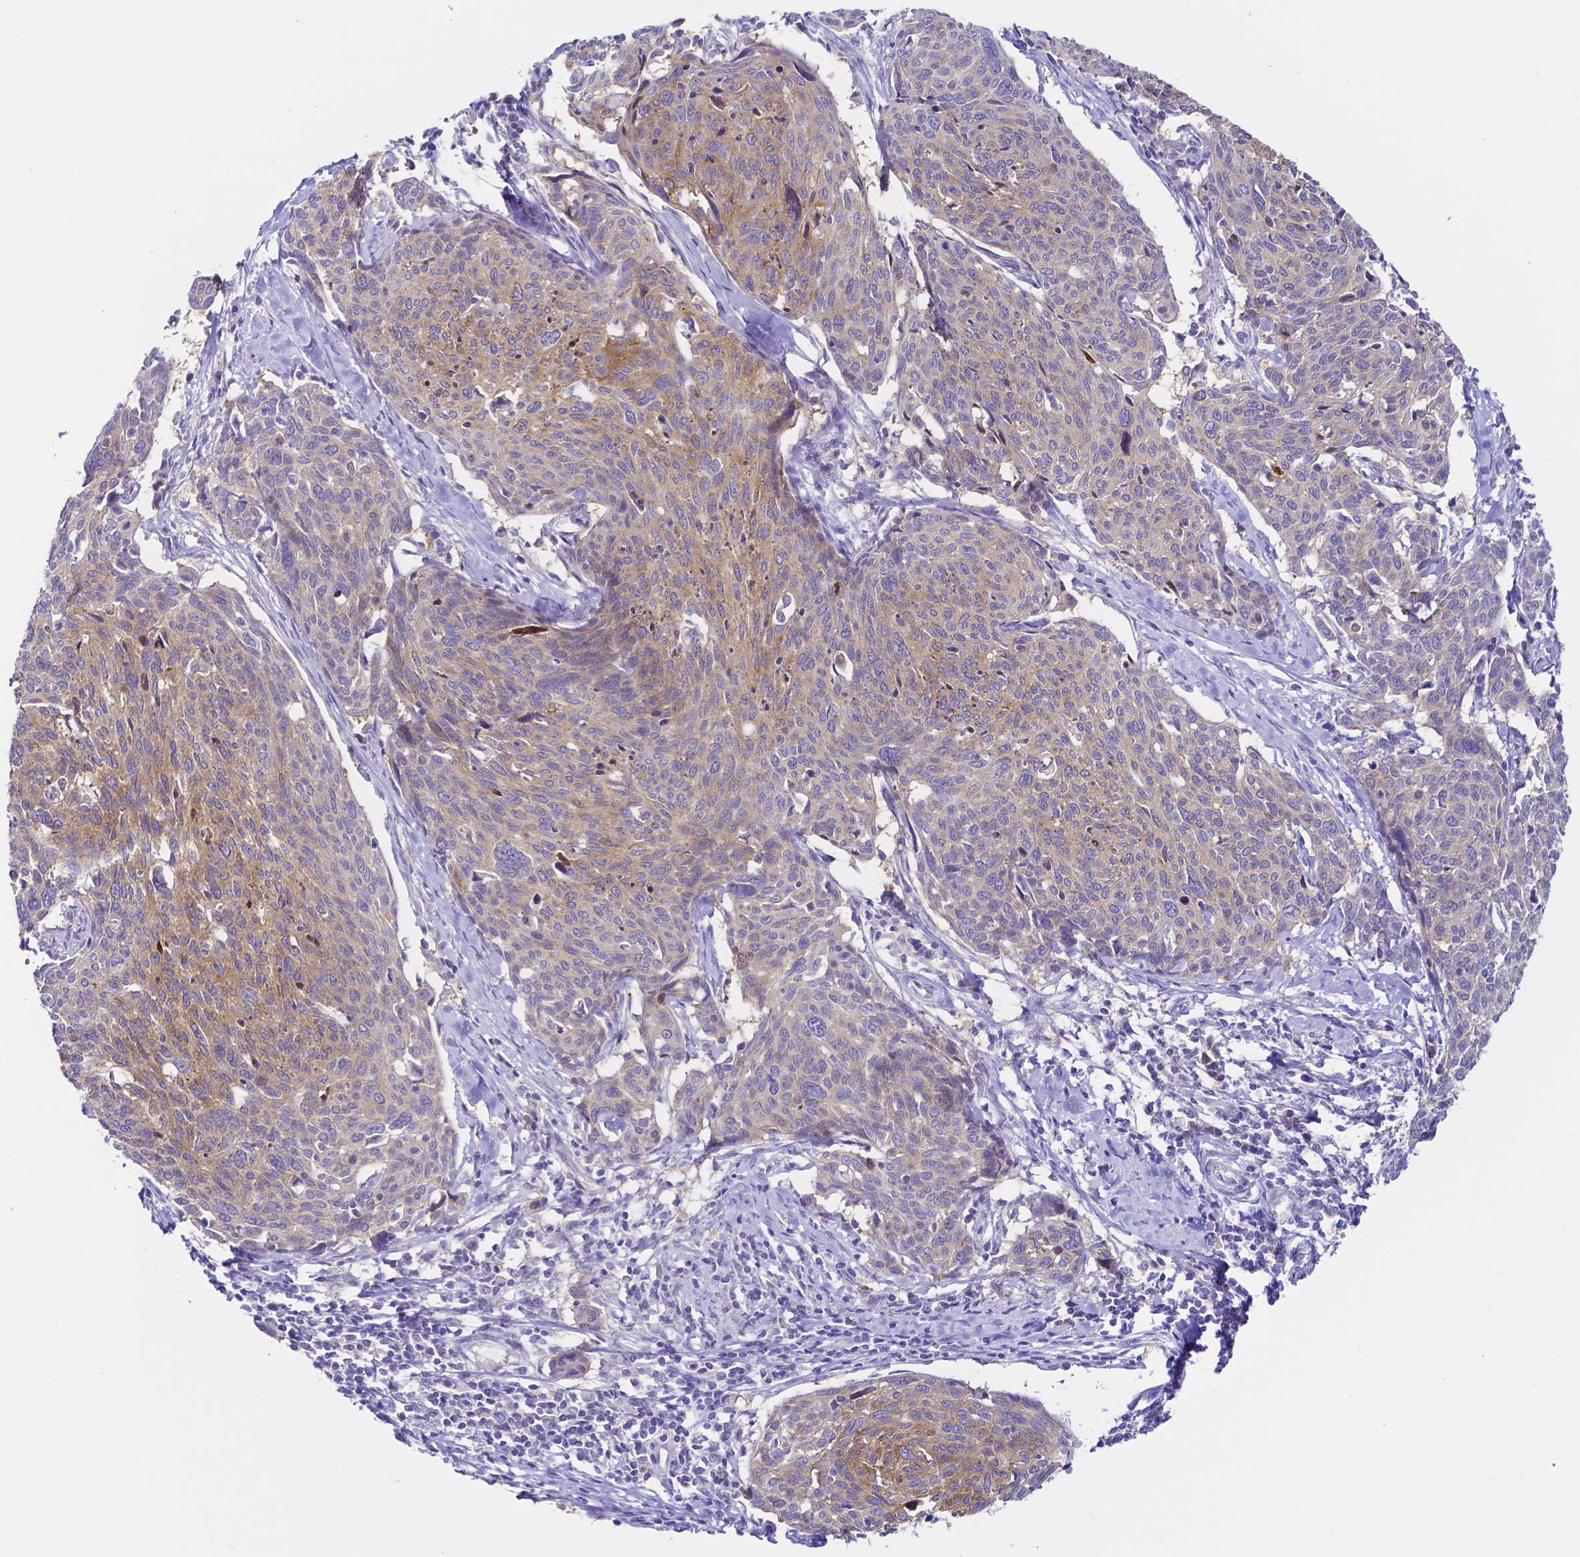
{"staining": {"intensity": "weak", "quantity": "25%-75%", "location": "cytoplasmic/membranous"}, "tissue": "cervical cancer", "cell_type": "Tumor cells", "image_type": "cancer", "snomed": [{"axis": "morphology", "description": "Squamous cell carcinoma, NOS"}, {"axis": "topography", "description": "Cervix"}], "caption": "This histopathology image demonstrates IHC staining of squamous cell carcinoma (cervical), with low weak cytoplasmic/membranous staining in about 25%-75% of tumor cells.", "gene": "PKP3", "patient": {"sex": "female", "age": 49}}